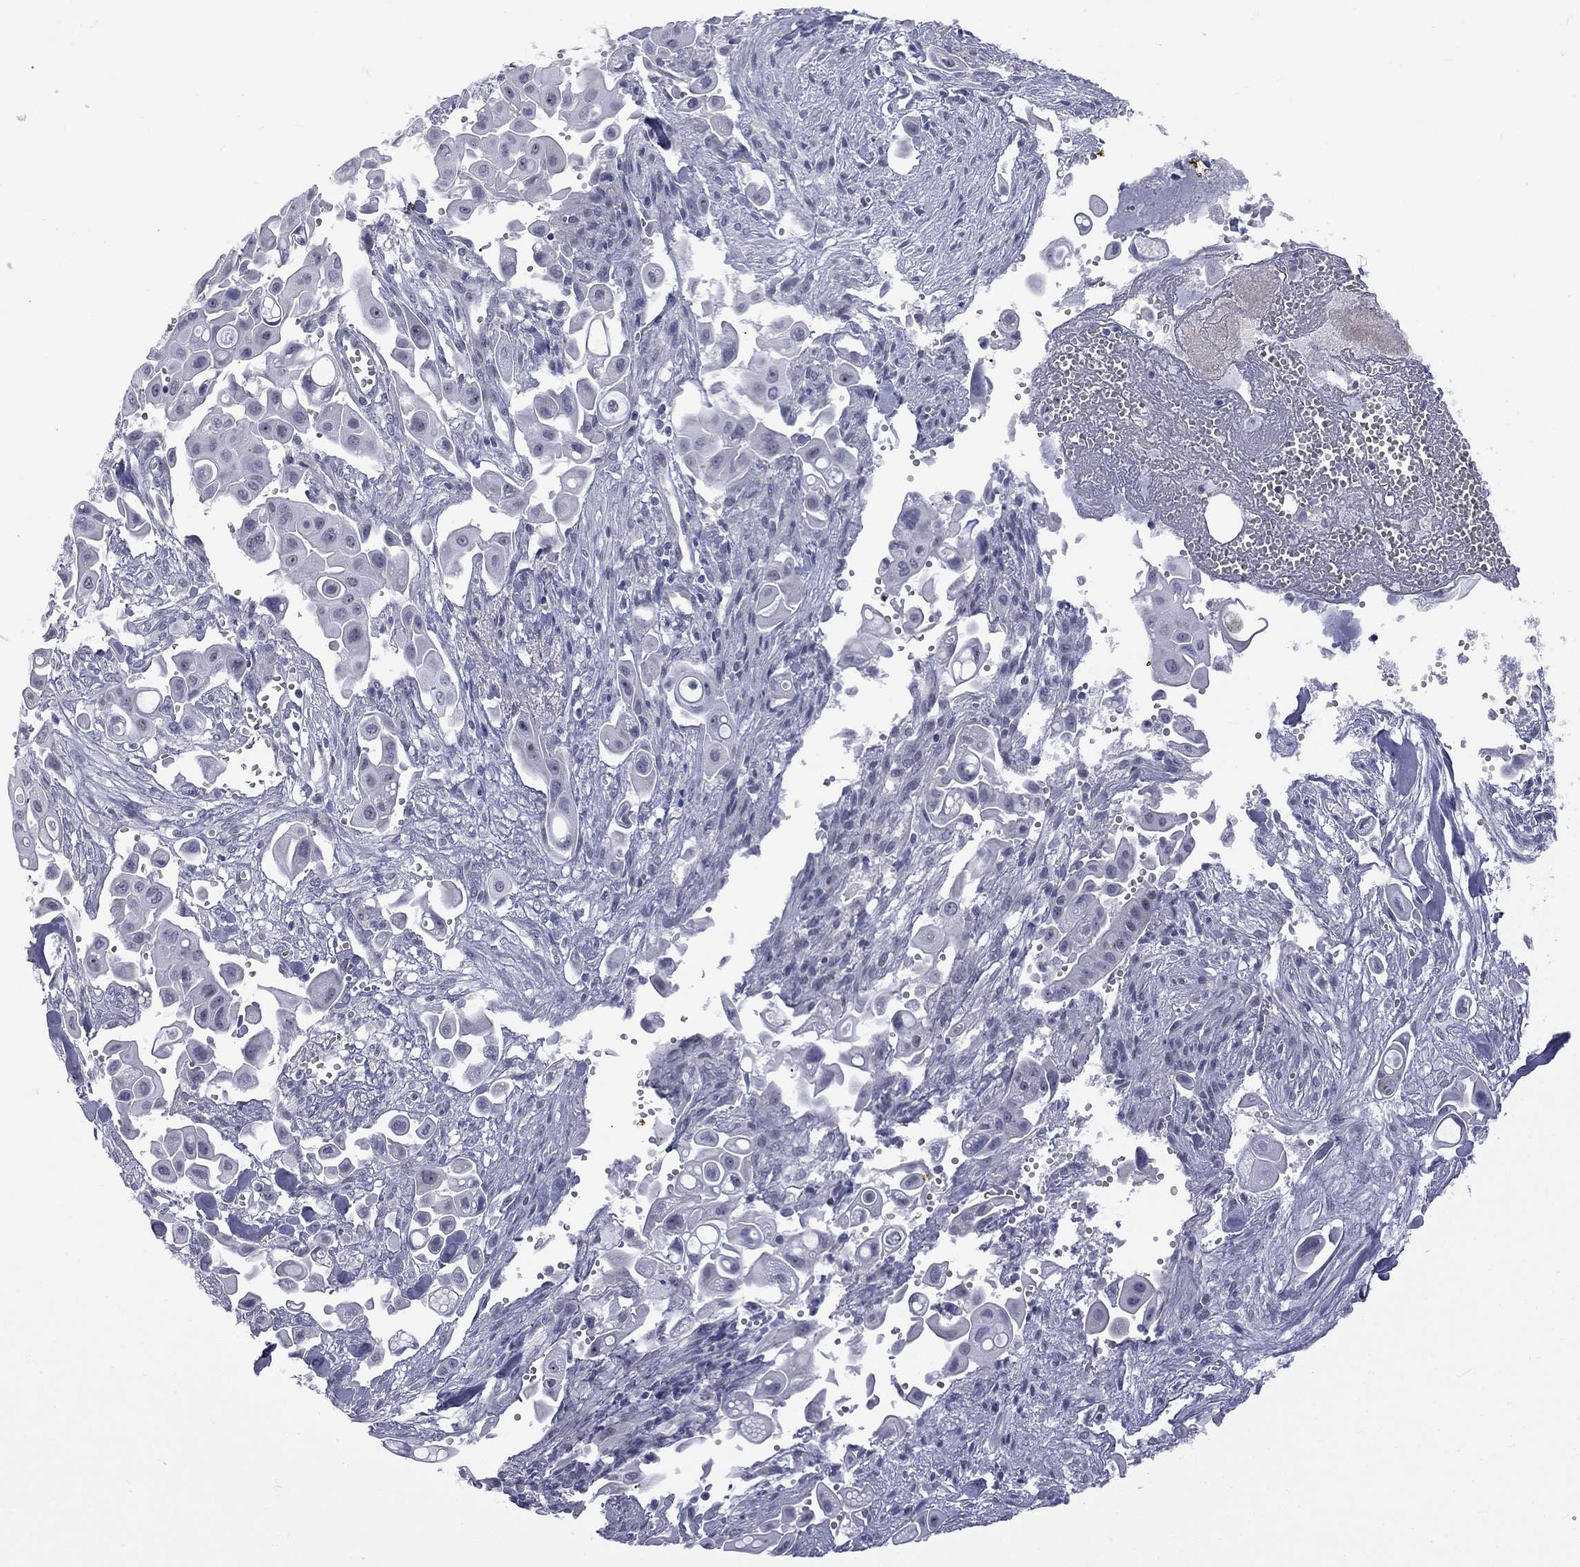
{"staining": {"intensity": "negative", "quantity": "none", "location": "none"}, "tissue": "pancreatic cancer", "cell_type": "Tumor cells", "image_type": "cancer", "snomed": [{"axis": "morphology", "description": "Adenocarcinoma, NOS"}, {"axis": "topography", "description": "Pancreas"}], "caption": "A photomicrograph of pancreatic cancer stained for a protein shows no brown staining in tumor cells.", "gene": "GSG1L", "patient": {"sex": "male", "age": 50}}